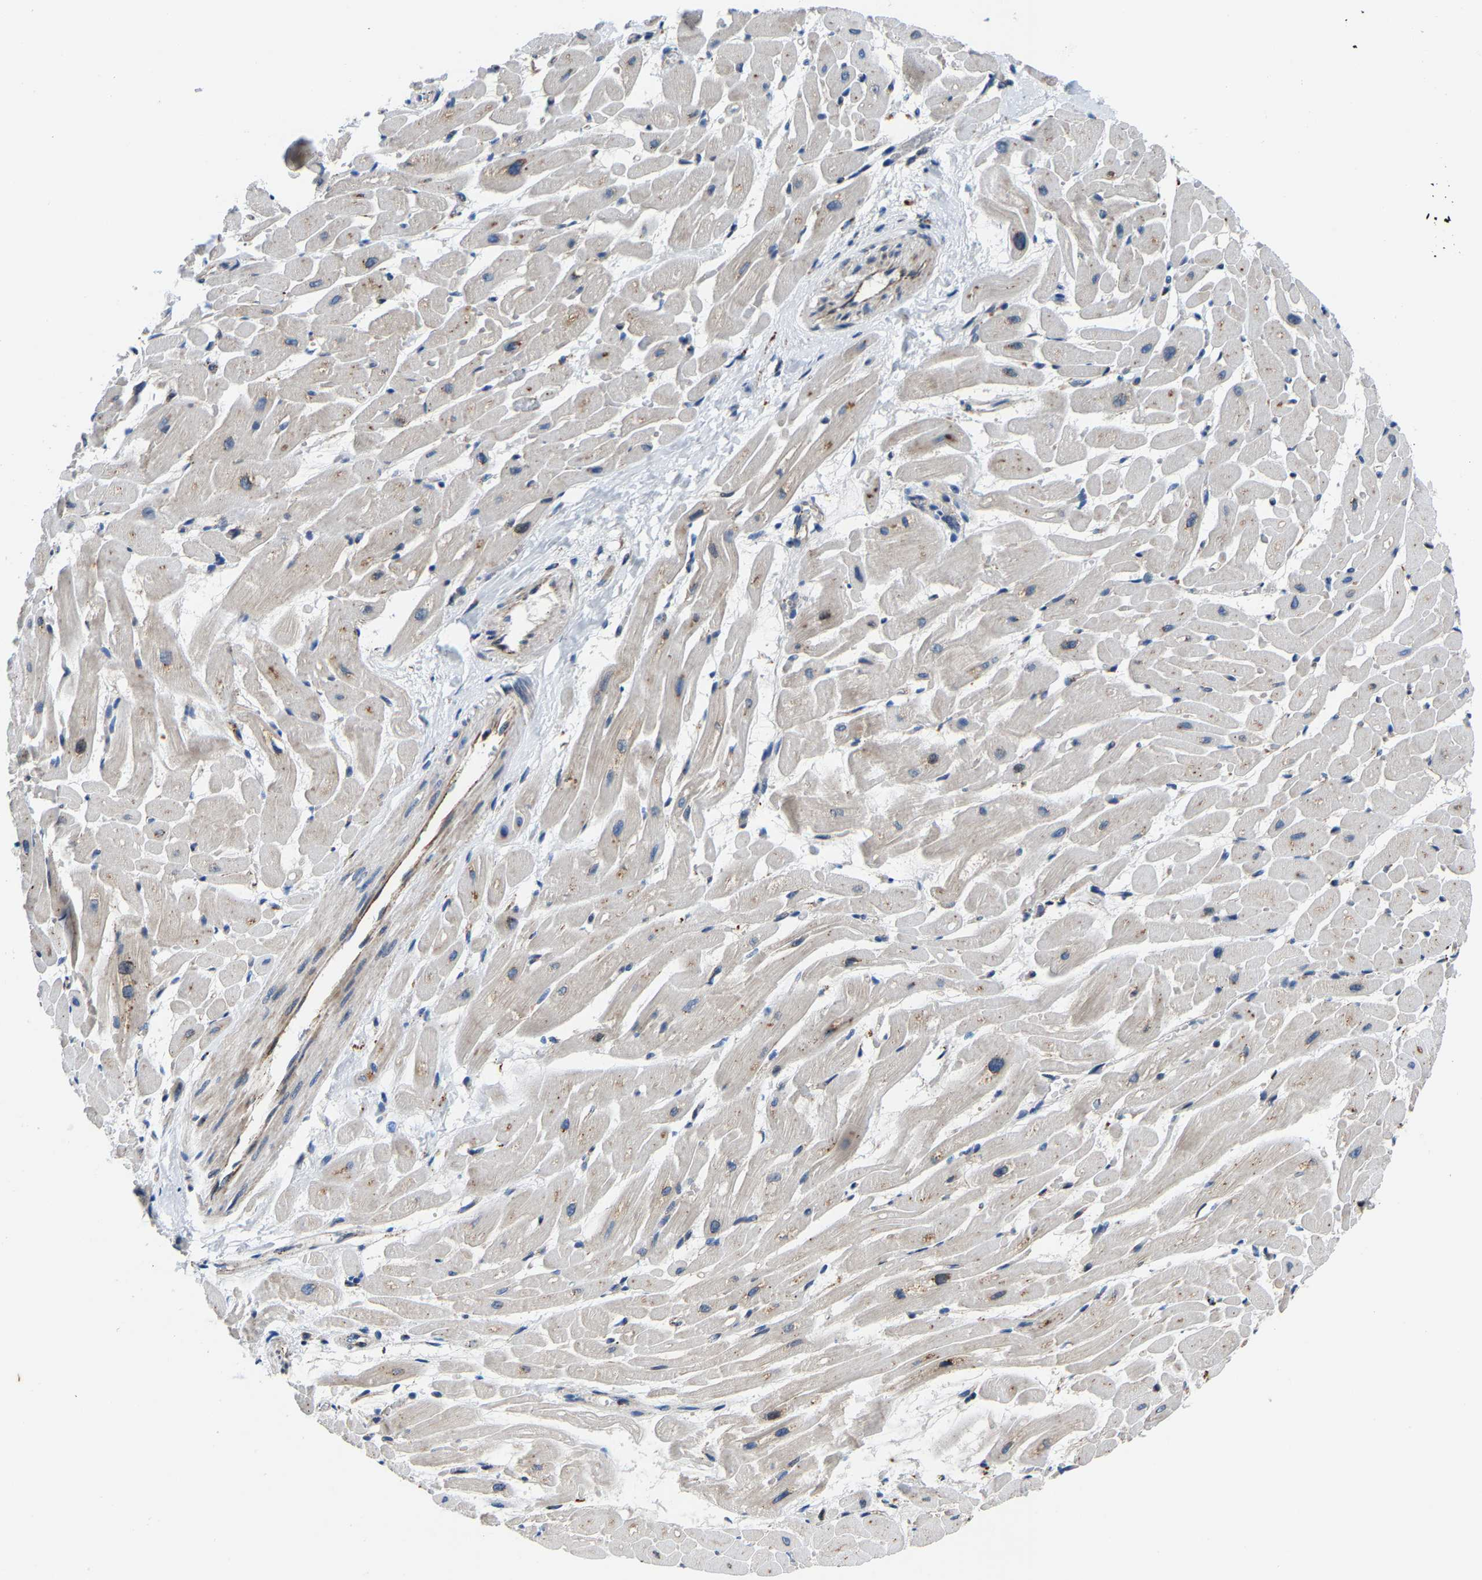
{"staining": {"intensity": "moderate", "quantity": "<25%", "location": "cytoplasmic/membranous"}, "tissue": "heart muscle", "cell_type": "Cardiomyocytes", "image_type": "normal", "snomed": [{"axis": "morphology", "description": "Normal tissue, NOS"}, {"axis": "topography", "description": "Heart"}], "caption": "Immunohistochemistry (IHC) micrograph of normal heart muscle: human heart muscle stained using immunohistochemistry exhibits low levels of moderate protein expression localized specifically in the cytoplasmic/membranous of cardiomyocytes, appearing as a cytoplasmic/membranous brown color.", "gene": "DPP7", "patient": {"sex": "male", "age": 45}}